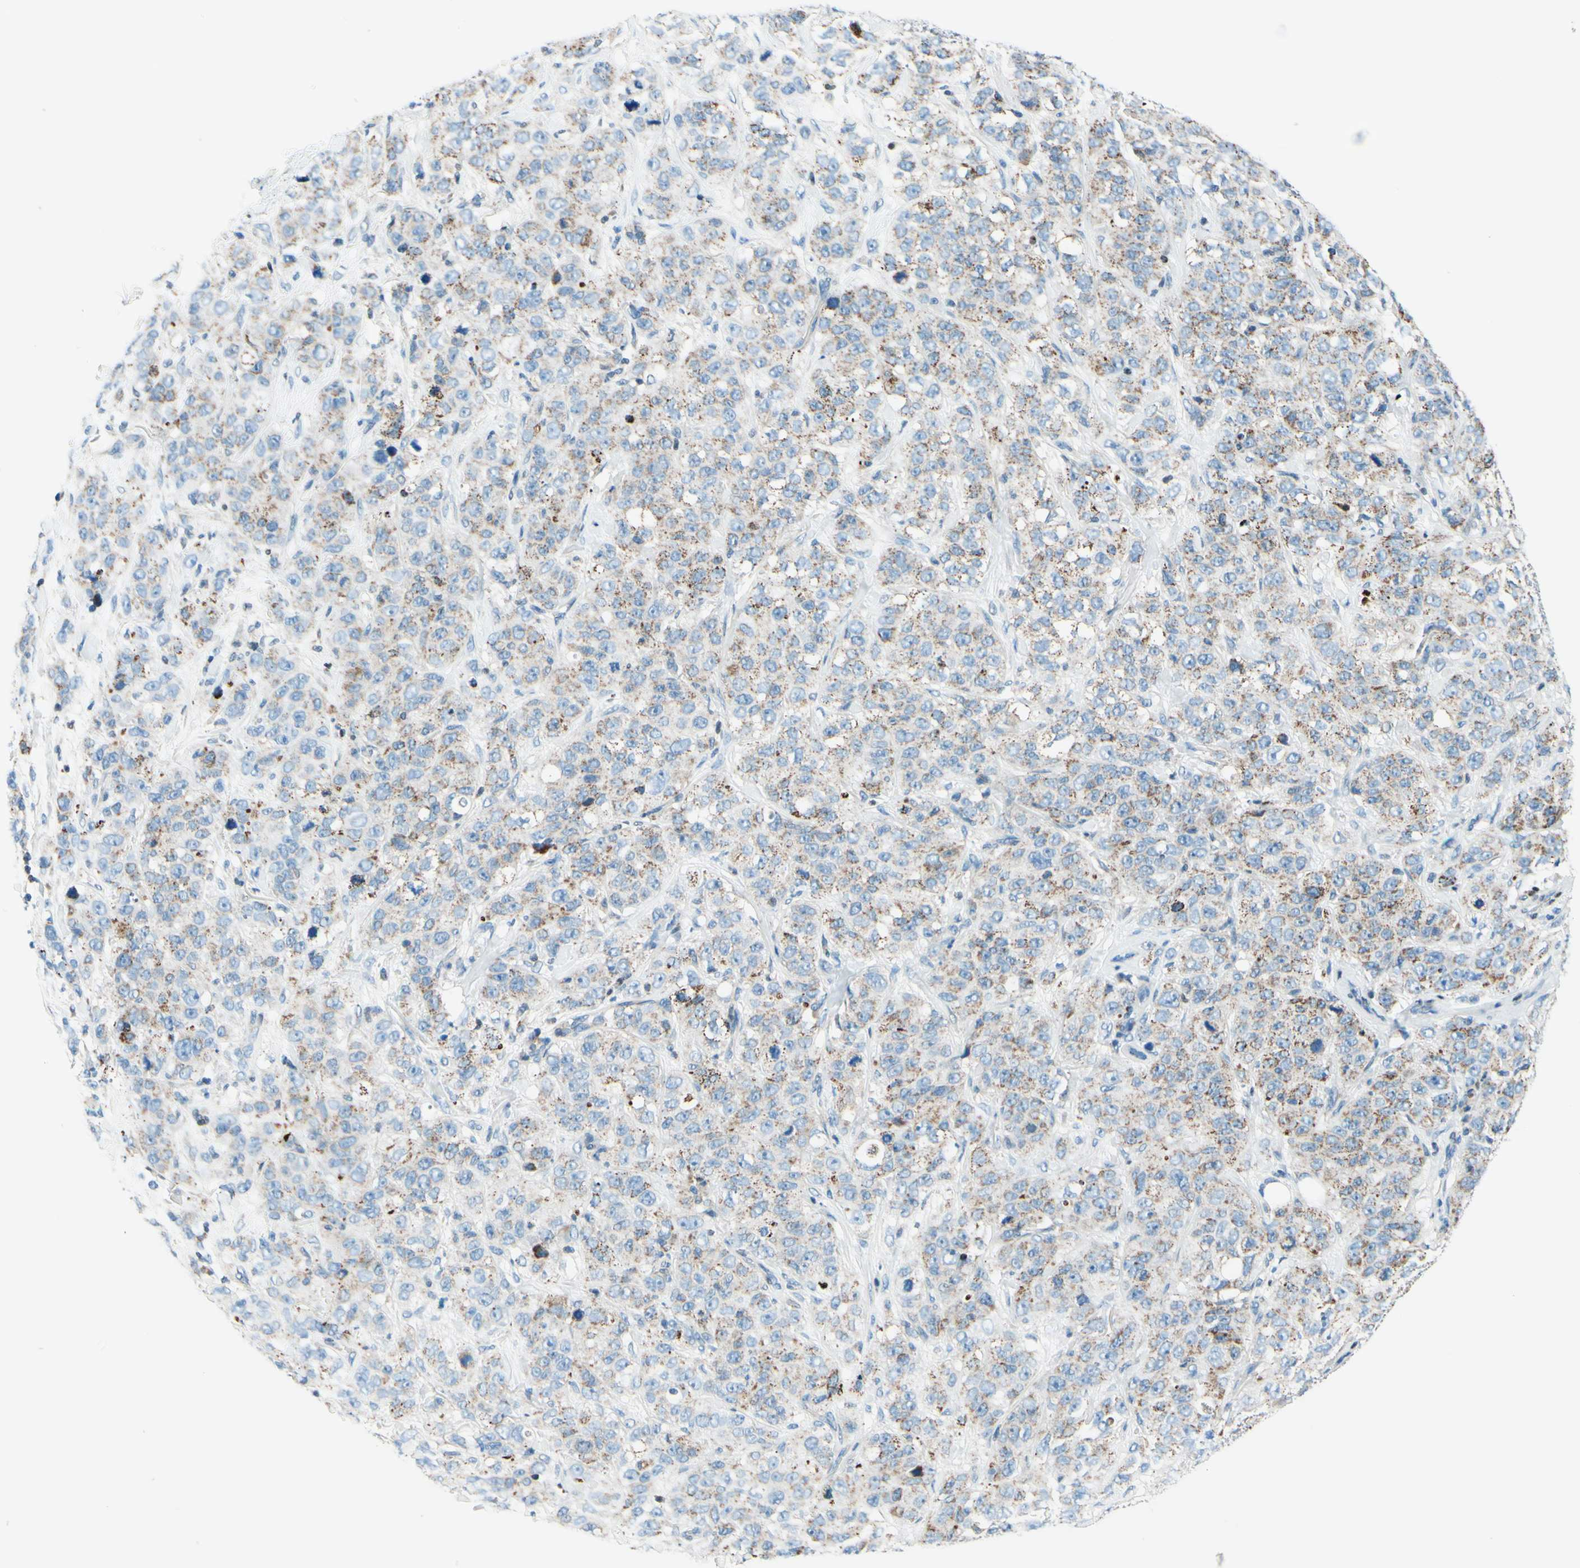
{"staining": {"intensity": "weak", "quantity": ">75%", "location": "cytoplasmic/membranous"}, "tissue": "stomach cancer", "cell_type": "Tumor cells", "image_type": "cancer", "snomed": [{"axis": "morphology", "description": "Adenocarcinoma, NOS"}, {"axis": "topography", "description": "Stomach"}], "caption": "High-magnification brightfield microscopy of stomach adenocarcinoma stained with DAB (brown) and counterstained with hematoxylin (blue). tumor cells exhibit weak cytoplasmic/membranous positivity is present in approximately>75% of cells.", "gene": "CBX7", "patient": {"sex": "male", "age": 48}}